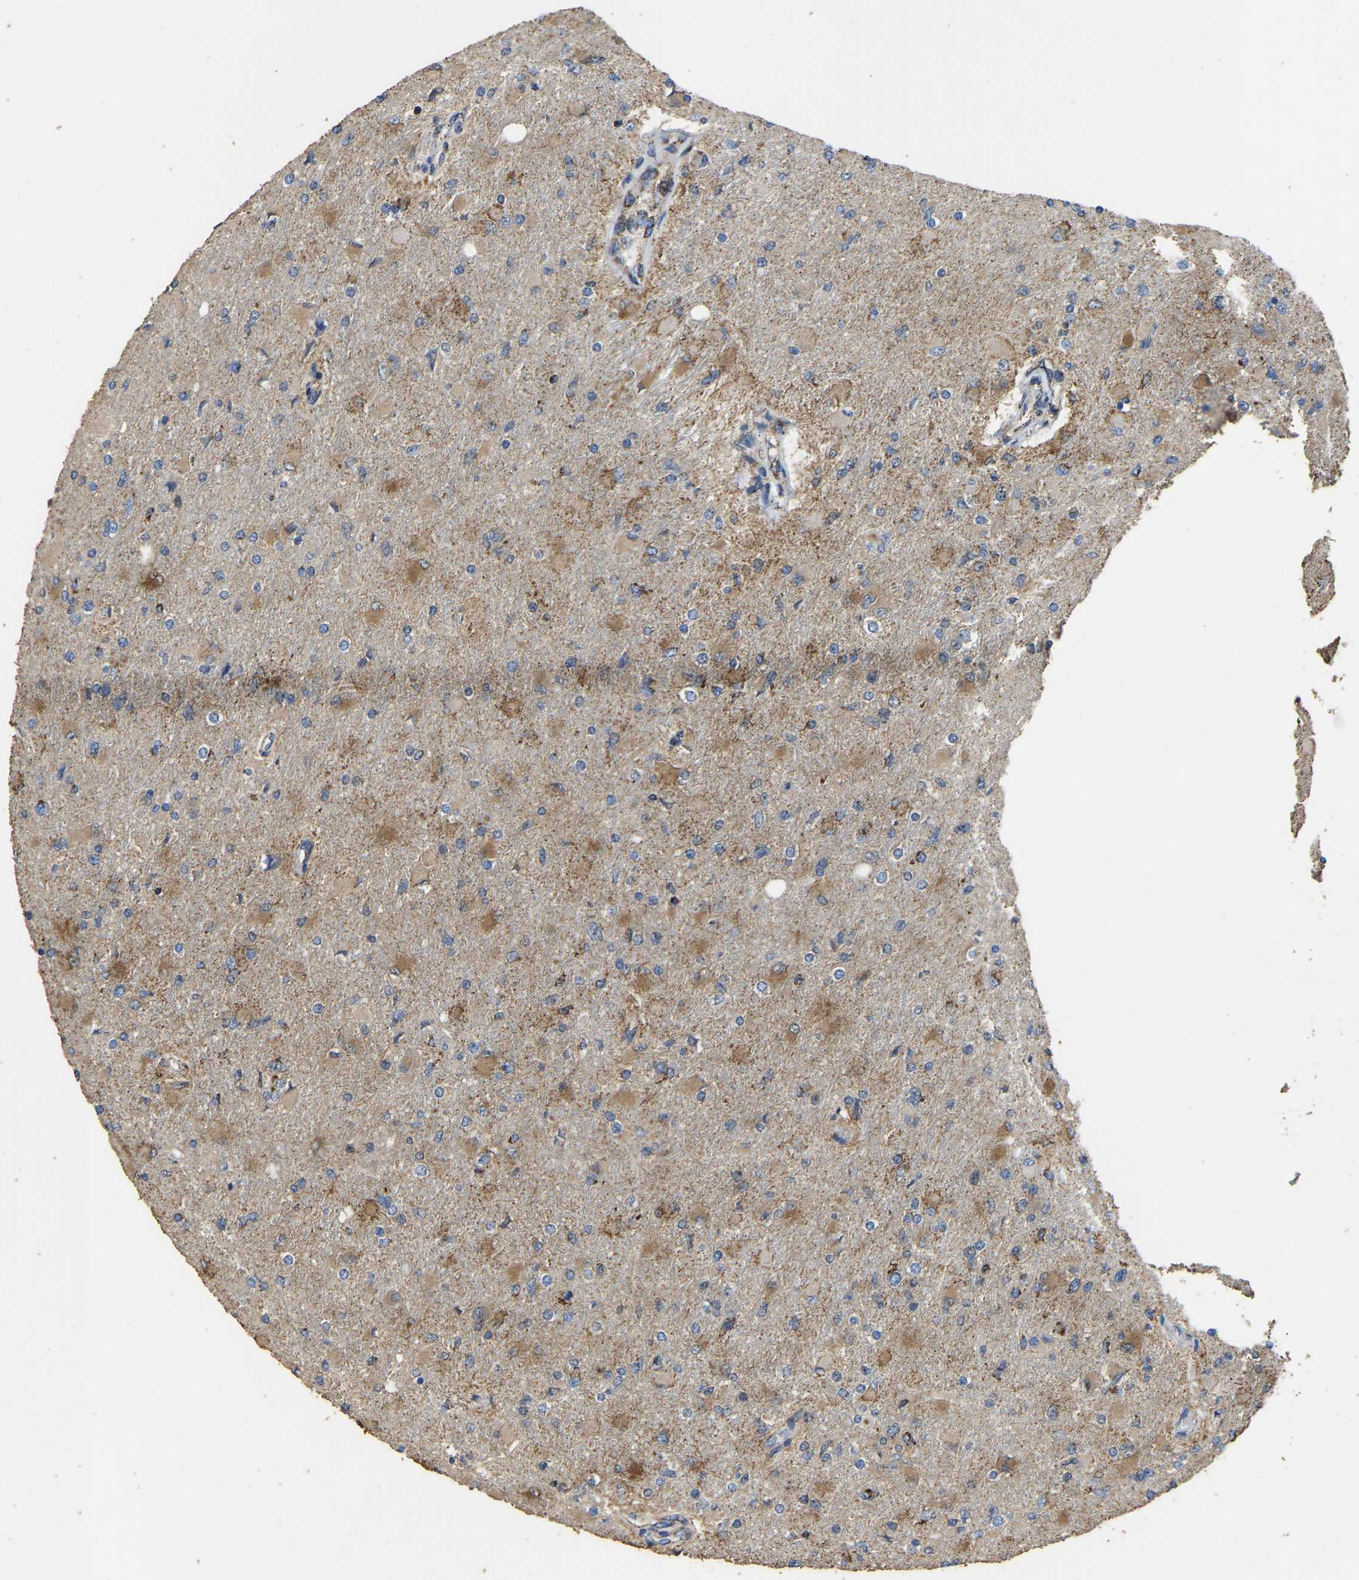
{"staining": {"intensity": "moderate", "quantity": ">75%", "location": "cytoplasmic/membranous"}, "tissue": "glioma", "cell_type": "Tumor cells", "image_type": "cancer", "snomed": [{"axis": "morphology", "description": "Glioma, malignant, High grade"}, {"axis": "topography", "description": "Cerebral cortex"}], "caption": "Immunohistochemical staining of human malignant high-grade glioma reveals moderate cytoplasmic/membranous protein positivity in about >75% of tumor cells.", "gene": "ETFA", "patient": {"sex": "female", "age": 36}}